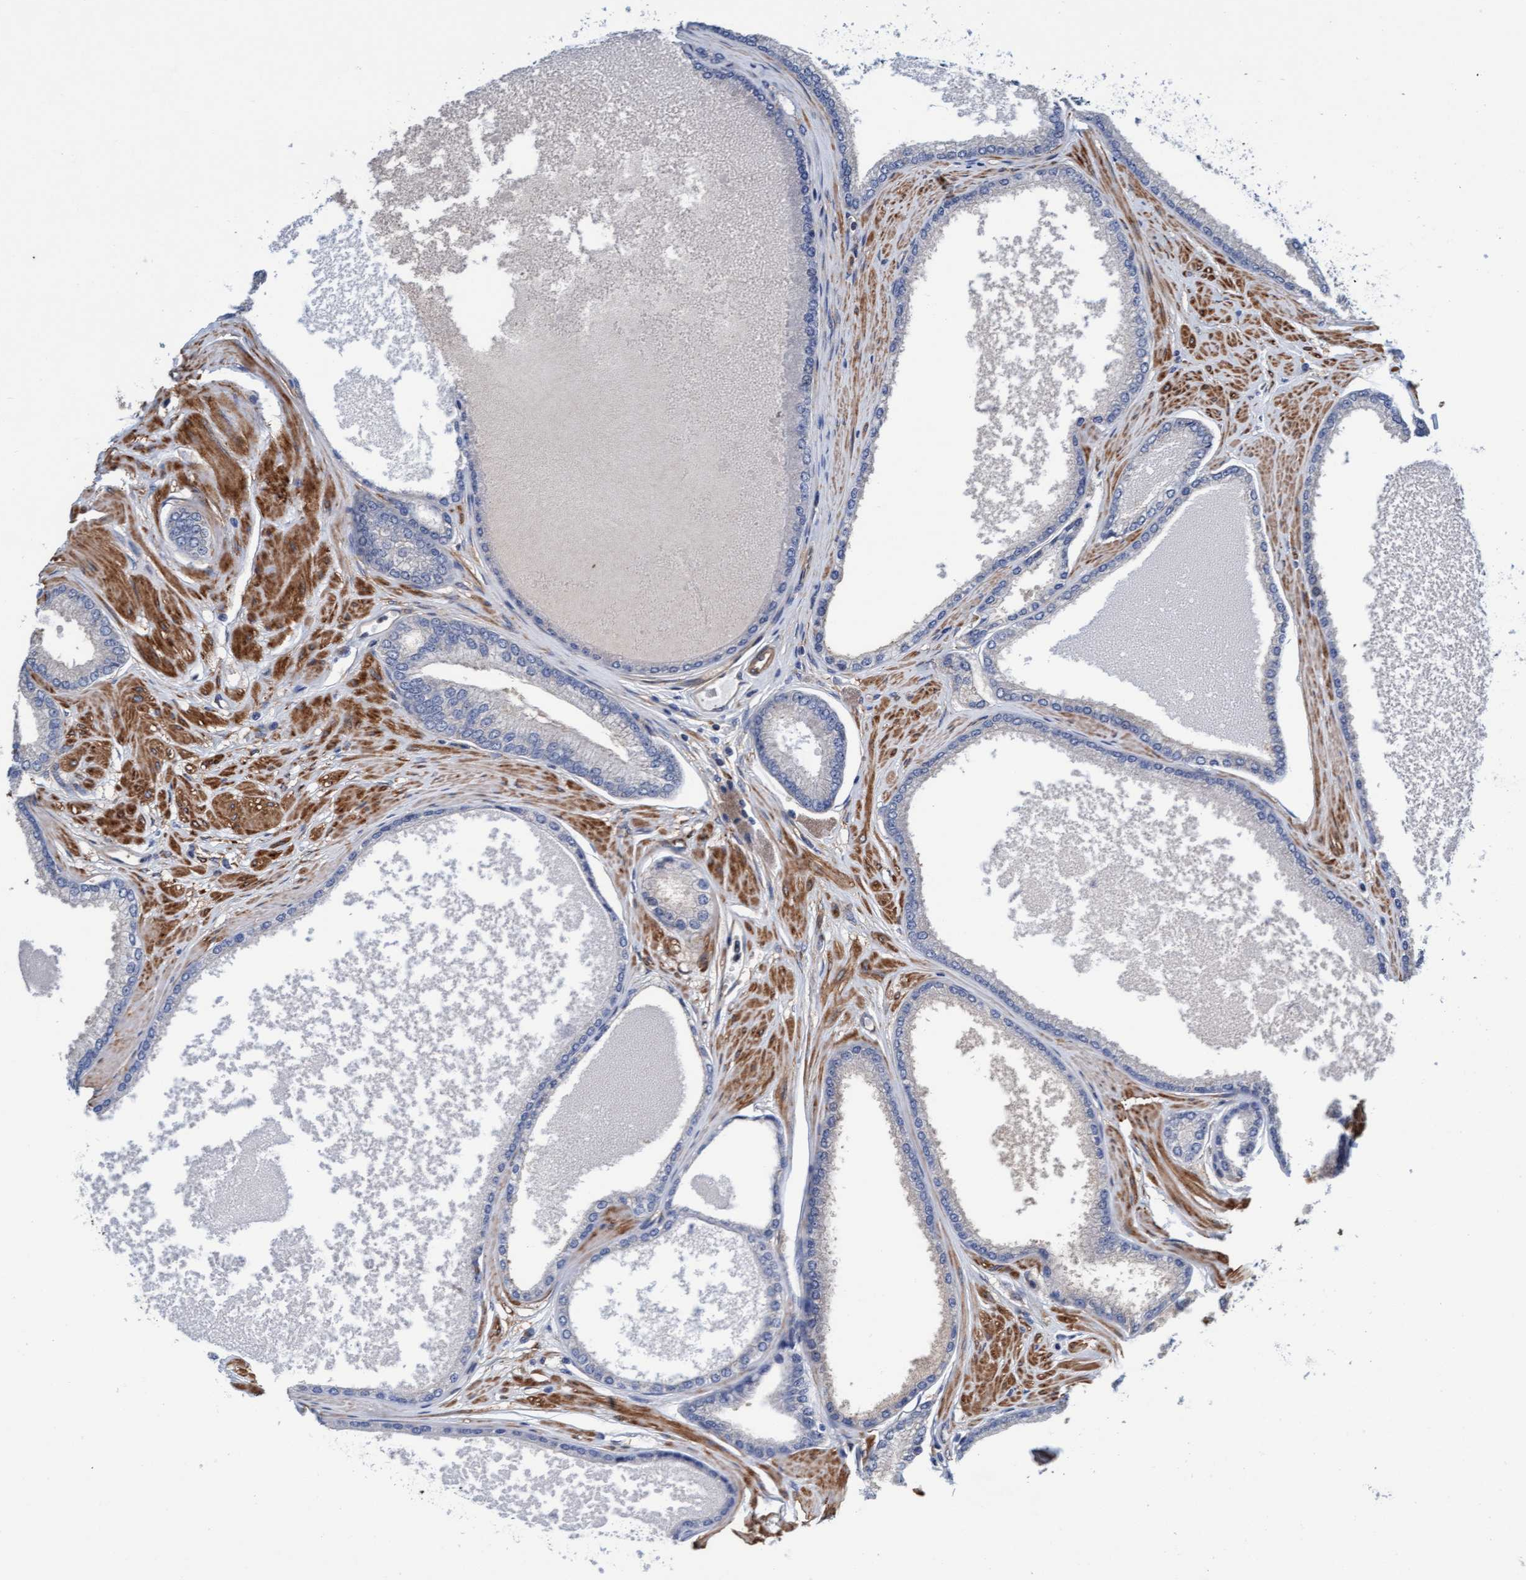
{"staining": {"intensity": "negative", "quantity": "none", "location": "none"}, "tissue": "prostate cancer", "cell_type": "Tumor cells", "image_type": "cancer", "snomed": [{"axis": "morphology", "description": "Adenocarcinoma, High grade"}, {"axis": "topography", "description": "Prostate"}], "caption": "Tumor cells are negative for brown protein staining in prostate cancer. Brightfield microscopy of IHC stained with DAB (brown) and hematoxylin (blue), captured at high magnification.", "gene": "FMNL3", "patient": {"sex": "male", "age": 61}}